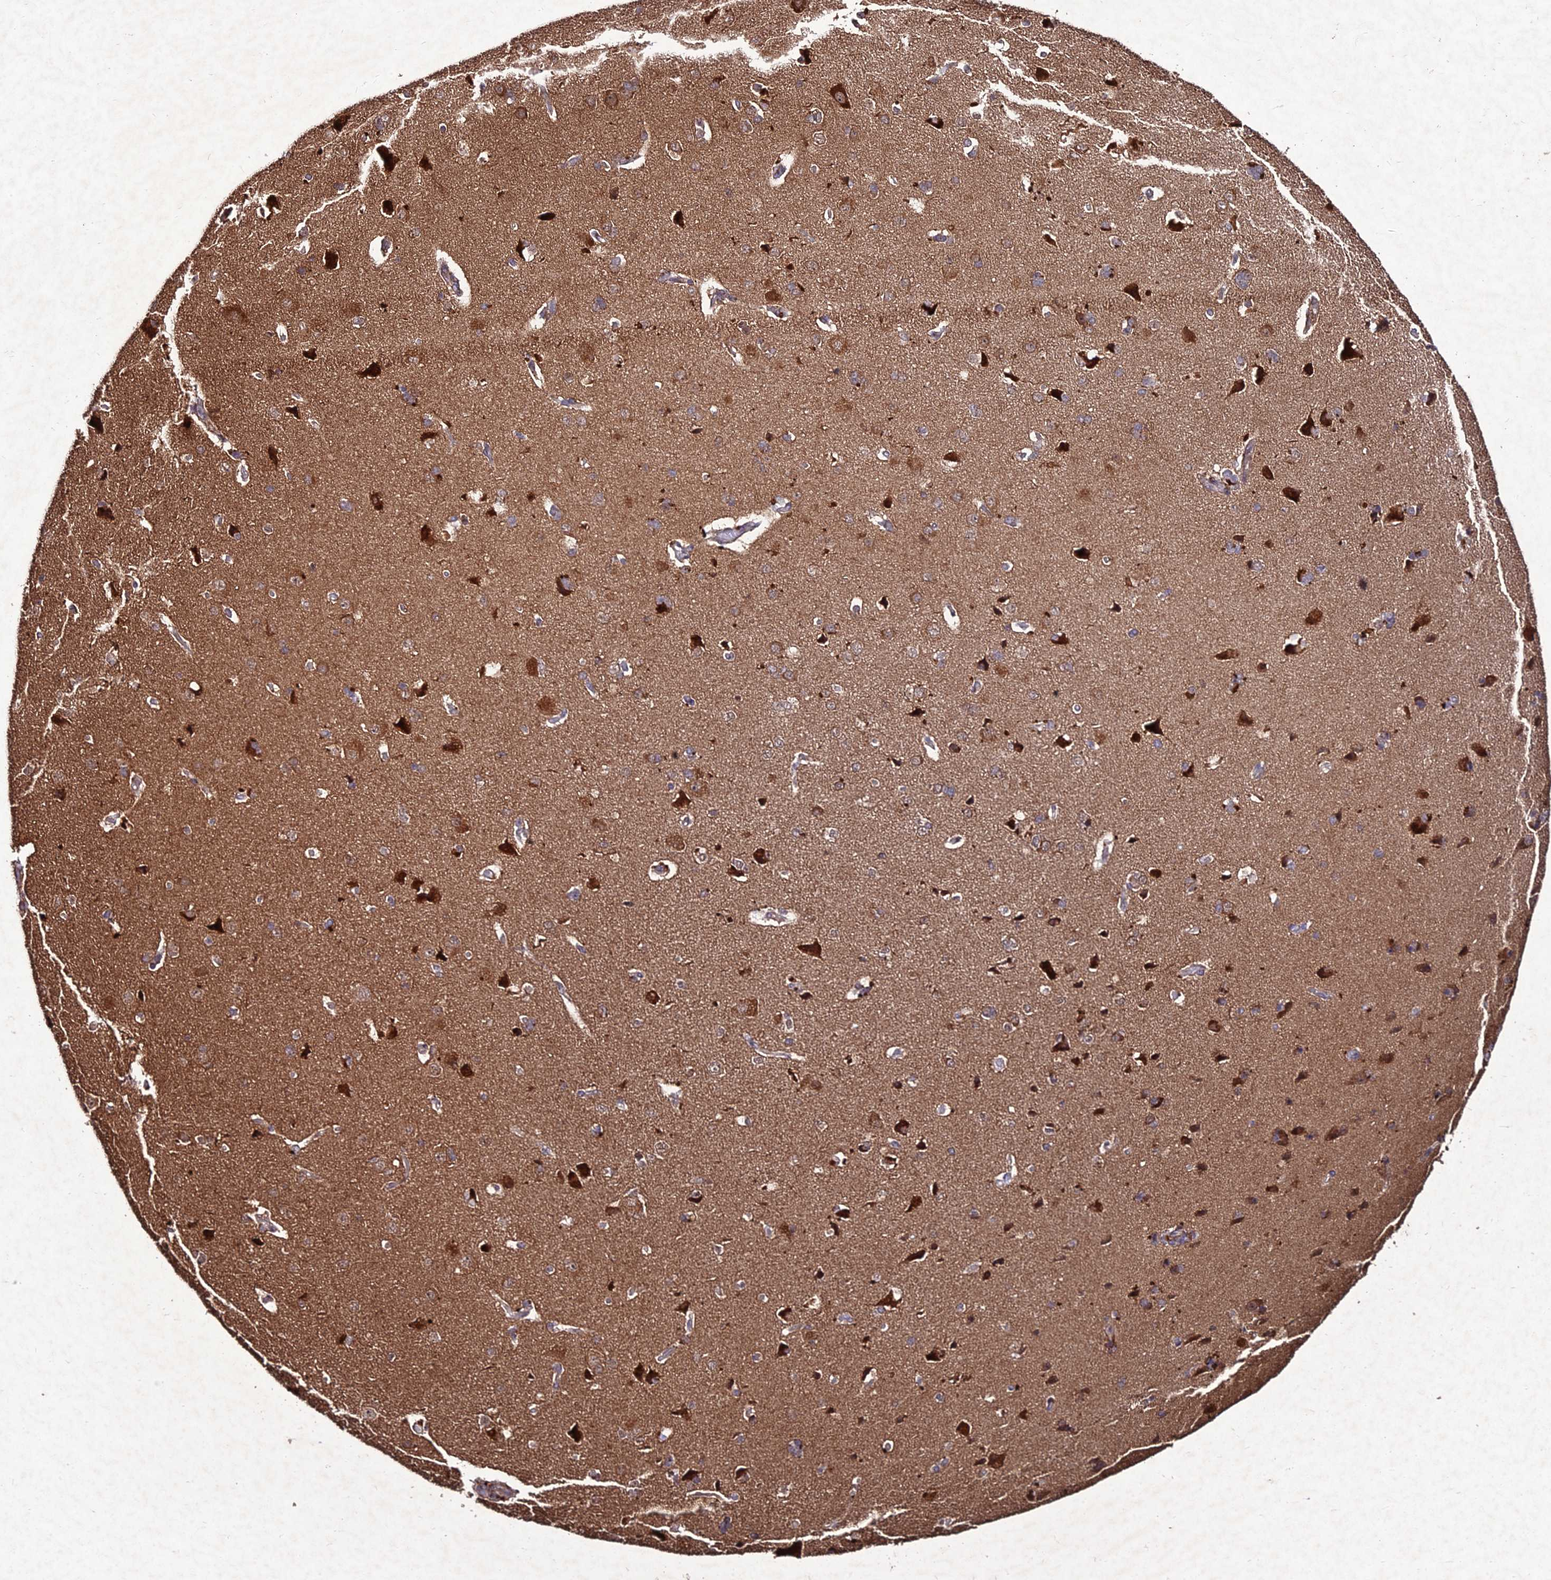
{"staining": {"intensity": "moderate", "quantity": "<25%", "location": "cytoplasmic/membranous"}, "tissue": "cerebral cortex", "cell_type": "Endothelial cells", "image_type": "normal", "snomed": [{"axis": "morphology", "description": "Normal tissue, NOS"}, {"axis": "topography", "description": "Cerebral cortex"}], "caption": "Immunohistochemical staining of normal human cerebral cortex shows <25% levels of moderate cytoplasmic/membranous protein positivity in about <25% of endothelial cells.", "gene": "ZNF766", "patient": {"sex": "male", "age": 62}}